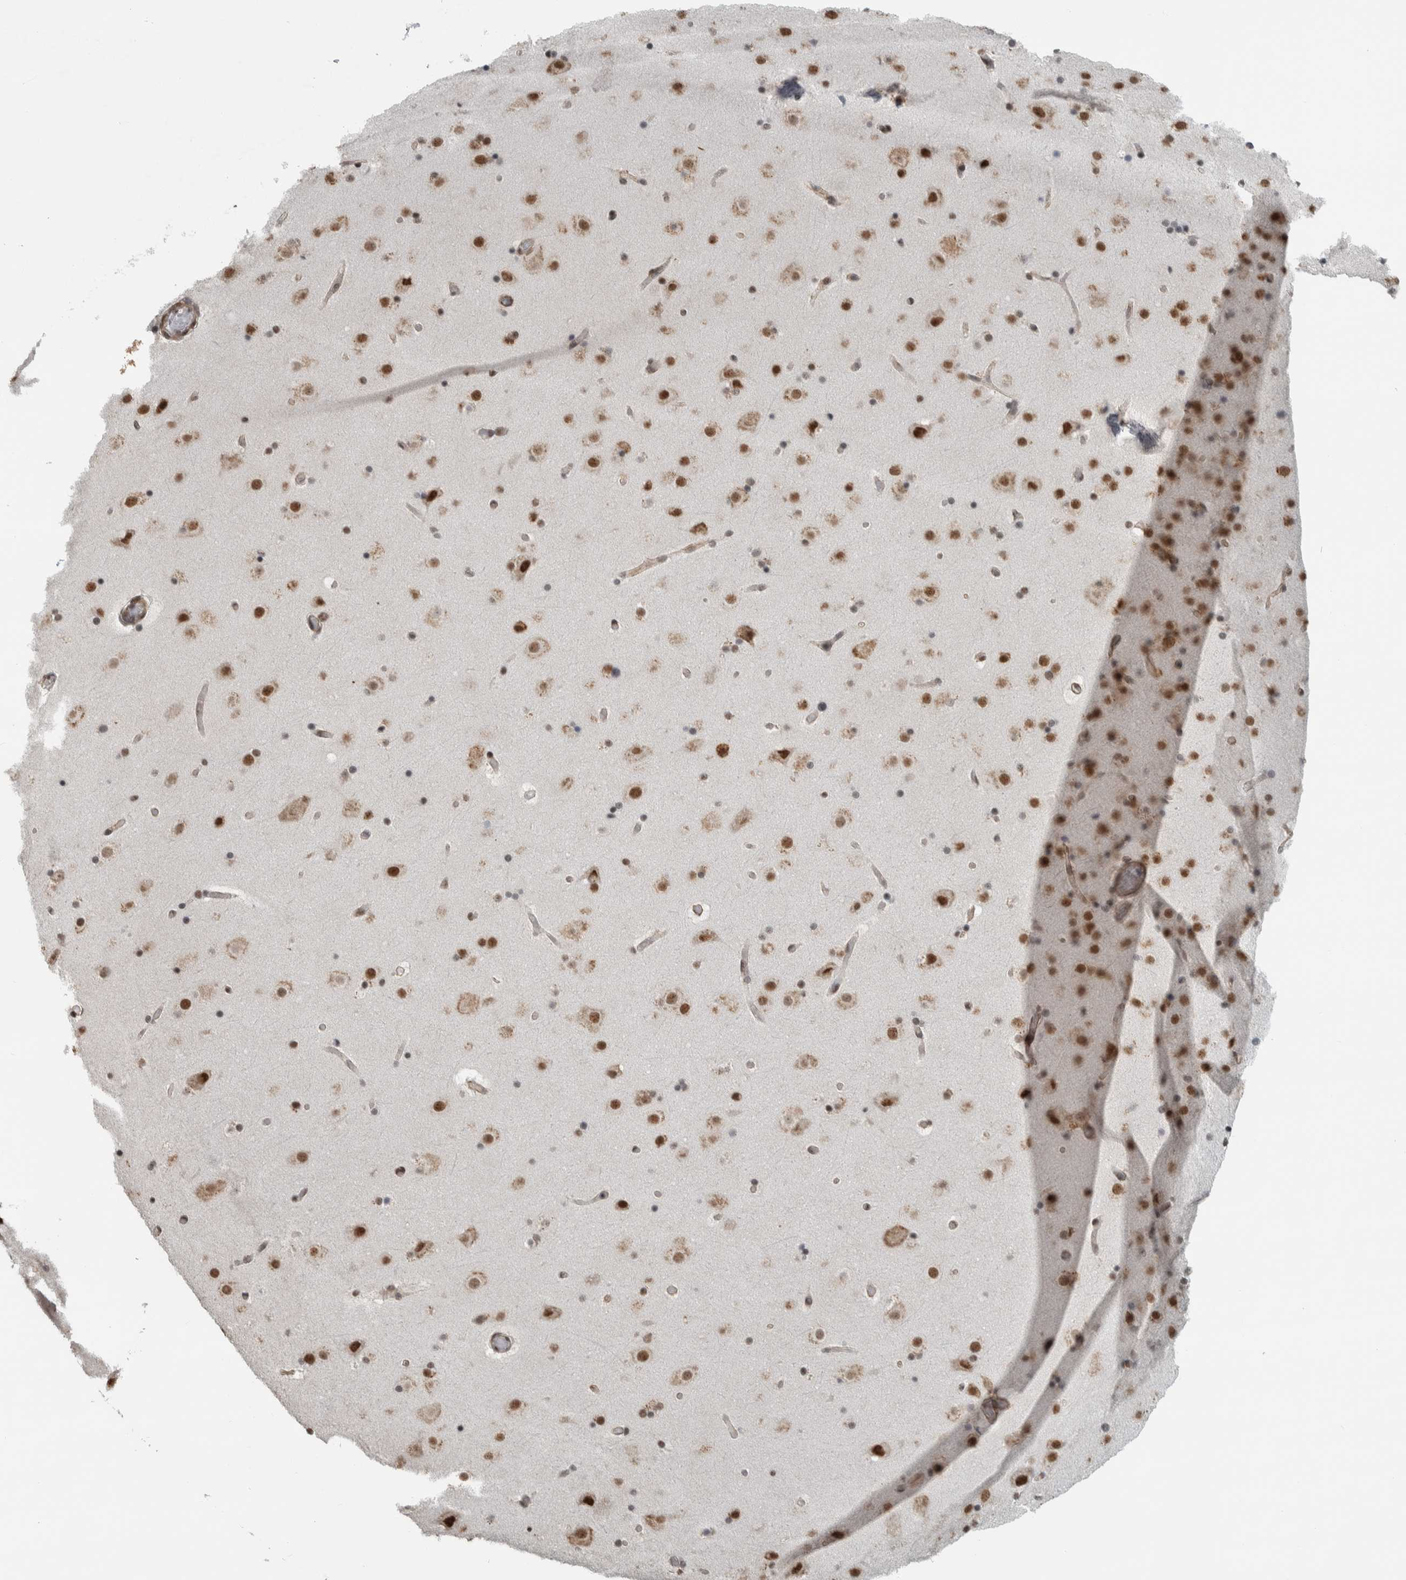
{"staining": {"intensity": "moderate", "quantity": "<25%", "location": "cytoplasmic/membranous,nuclear"}, "tissue": "cerebral cortex", "cell_type": "Endothelial cells", "image_type": "normal", "snomed": [{"axis": "morphology", "description": "Normal tissue, NOS"}, {"axis": "topography", "description": "Cerebral cortex"}], "caption": "Protein expression by IHC displays moderate cytoplasmic/membranous,nuclear expression in approximately <25% of endothelial cells in benign cerebral cortex. Nuclei are stained in blue.", "gene": "DDX42", "patient": {"sex": "male", "age": 57}}